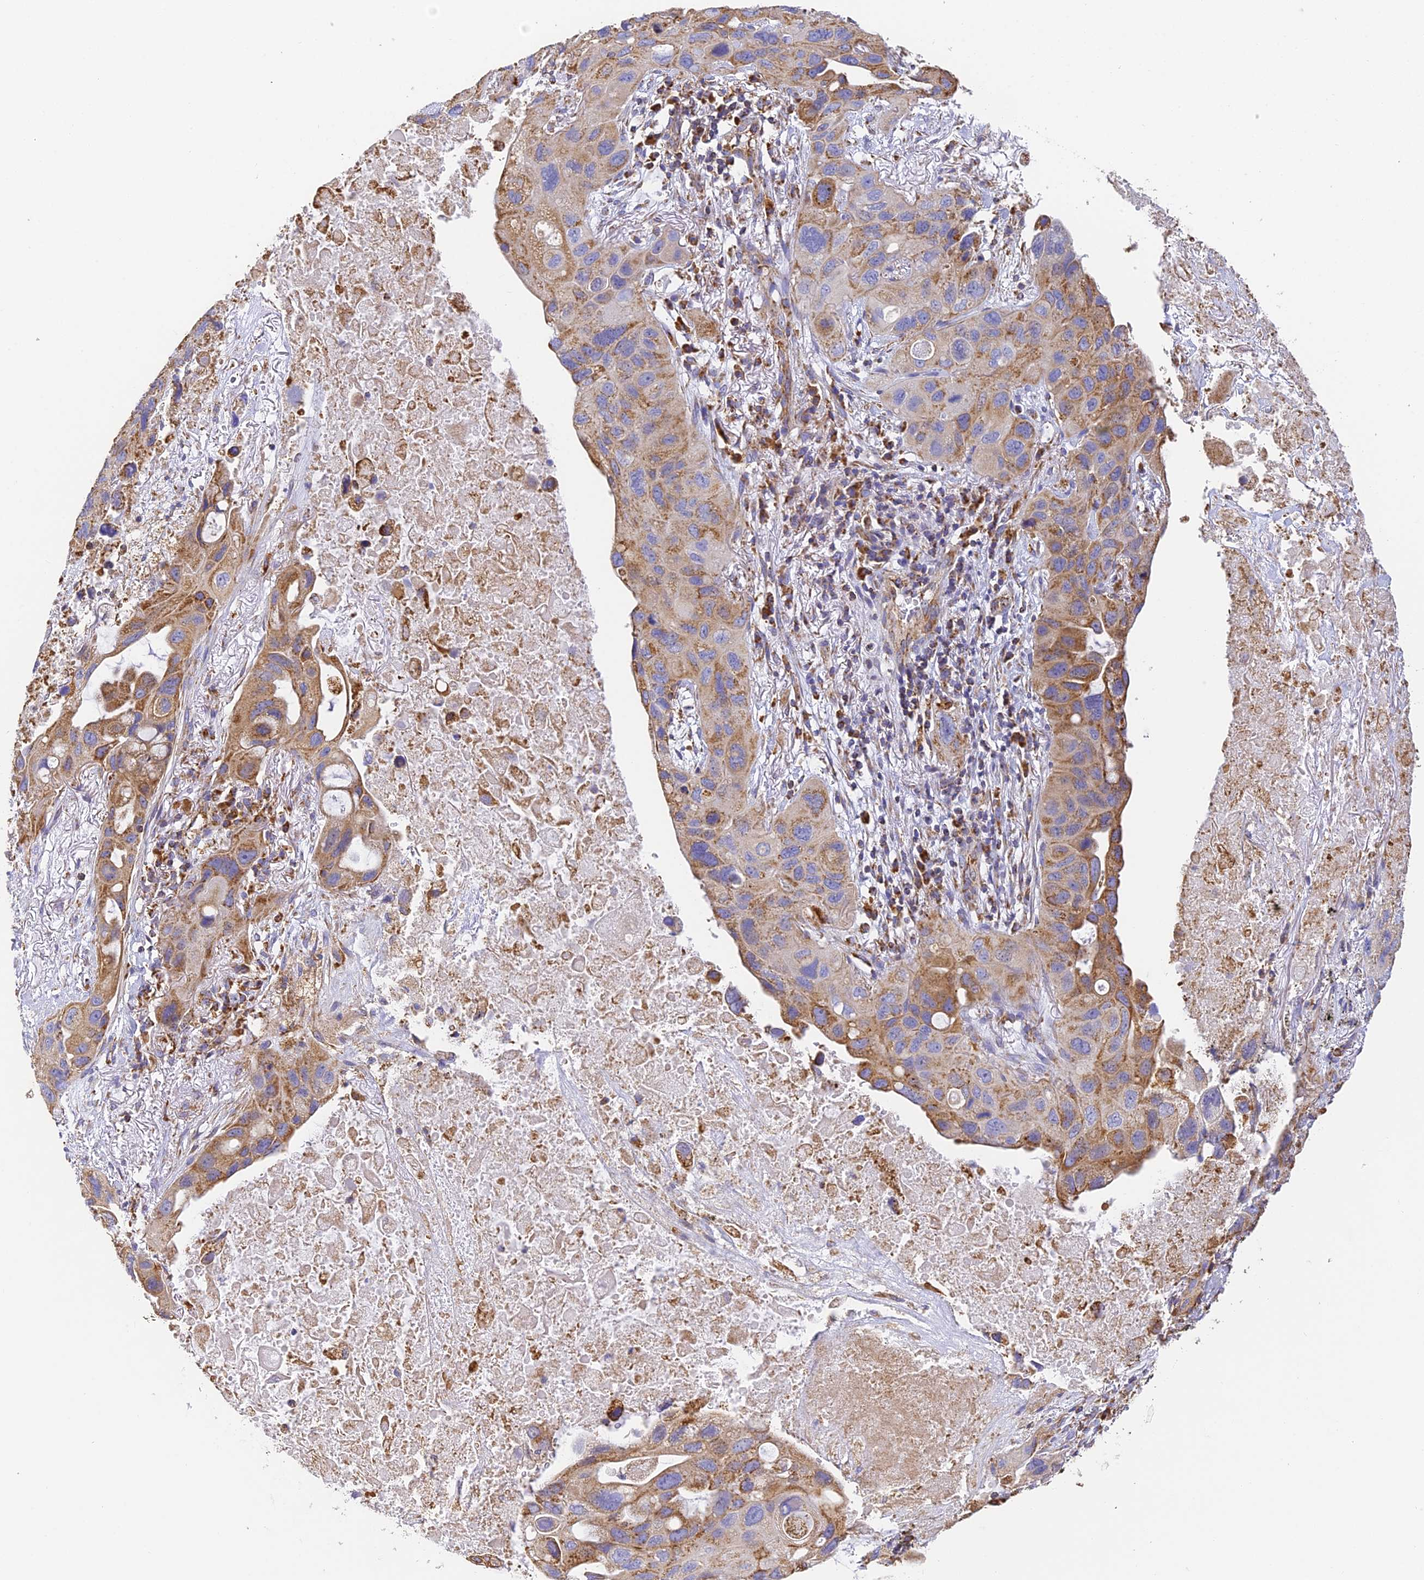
{"staining": {"intensity": "moderate", "quantity": ">75%", "location": "cytoplasmic/membranous"}, "tissue": "lung cancer", "cell_type": "Tumor cells", "image_type": "cancer", "snomed": [{"axis": "morphology", "description": "Squamous cell carcinoma, NOS"}, {"axis": "topography", "description": "Lung"}], "caption": "Lung cancer was stained to show a protein in brown. There is medium levels of moderate cytoplasmic/membranous staining in approximately >75% of tumor cells. (IHC, brightfield microscopy, high magnification).", "gene": "COX6C", "patient": {"sex": "female", "age": 73}}